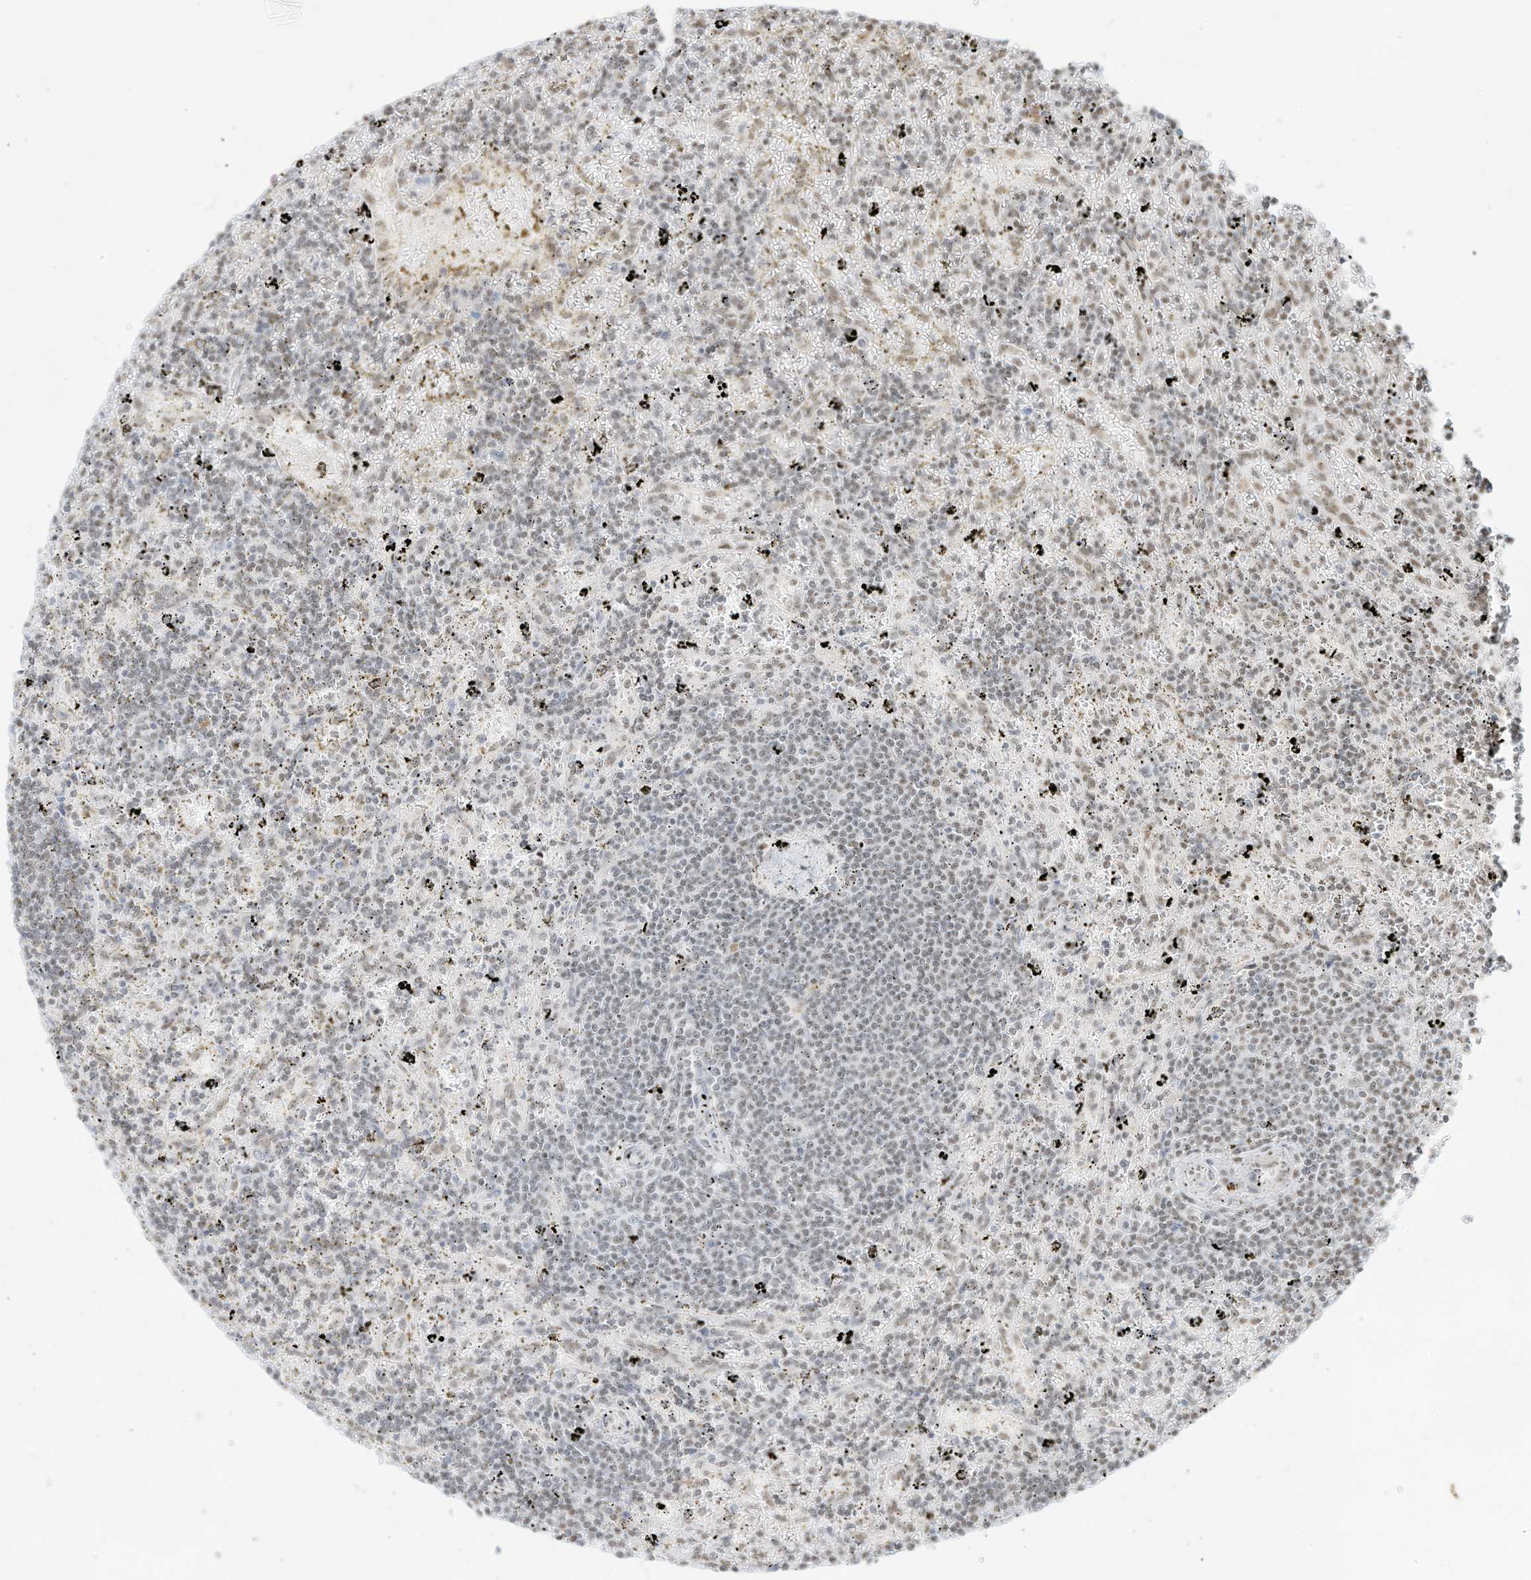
{"staining": {"intensity": "negative", "quantity": "none", "location": "none"}, "tissue": "lymphoma", "cell_type": "Tumor cells", "image_type": "cancer", "snomed": [{"axis": "morphology", "description": "Malignant lymphoma, non-Hodgkin's type, Low grade"}, {"axis": "topography", "description": "Spleen"}], "caption": "A high-resolution histopathology image shows immunohistochemistry staining of lymphoma, which reveals no significant positivity in tumor cells. The staining was performed using DAB (3,3'-diaminobenzidine) to visualize the protein expression in brown, while the nuclei were stained in blue with hematoxylin (Magnification: 20x).", "gene": "NHSL1", "patient": {"sex": "male", "age": 76}}